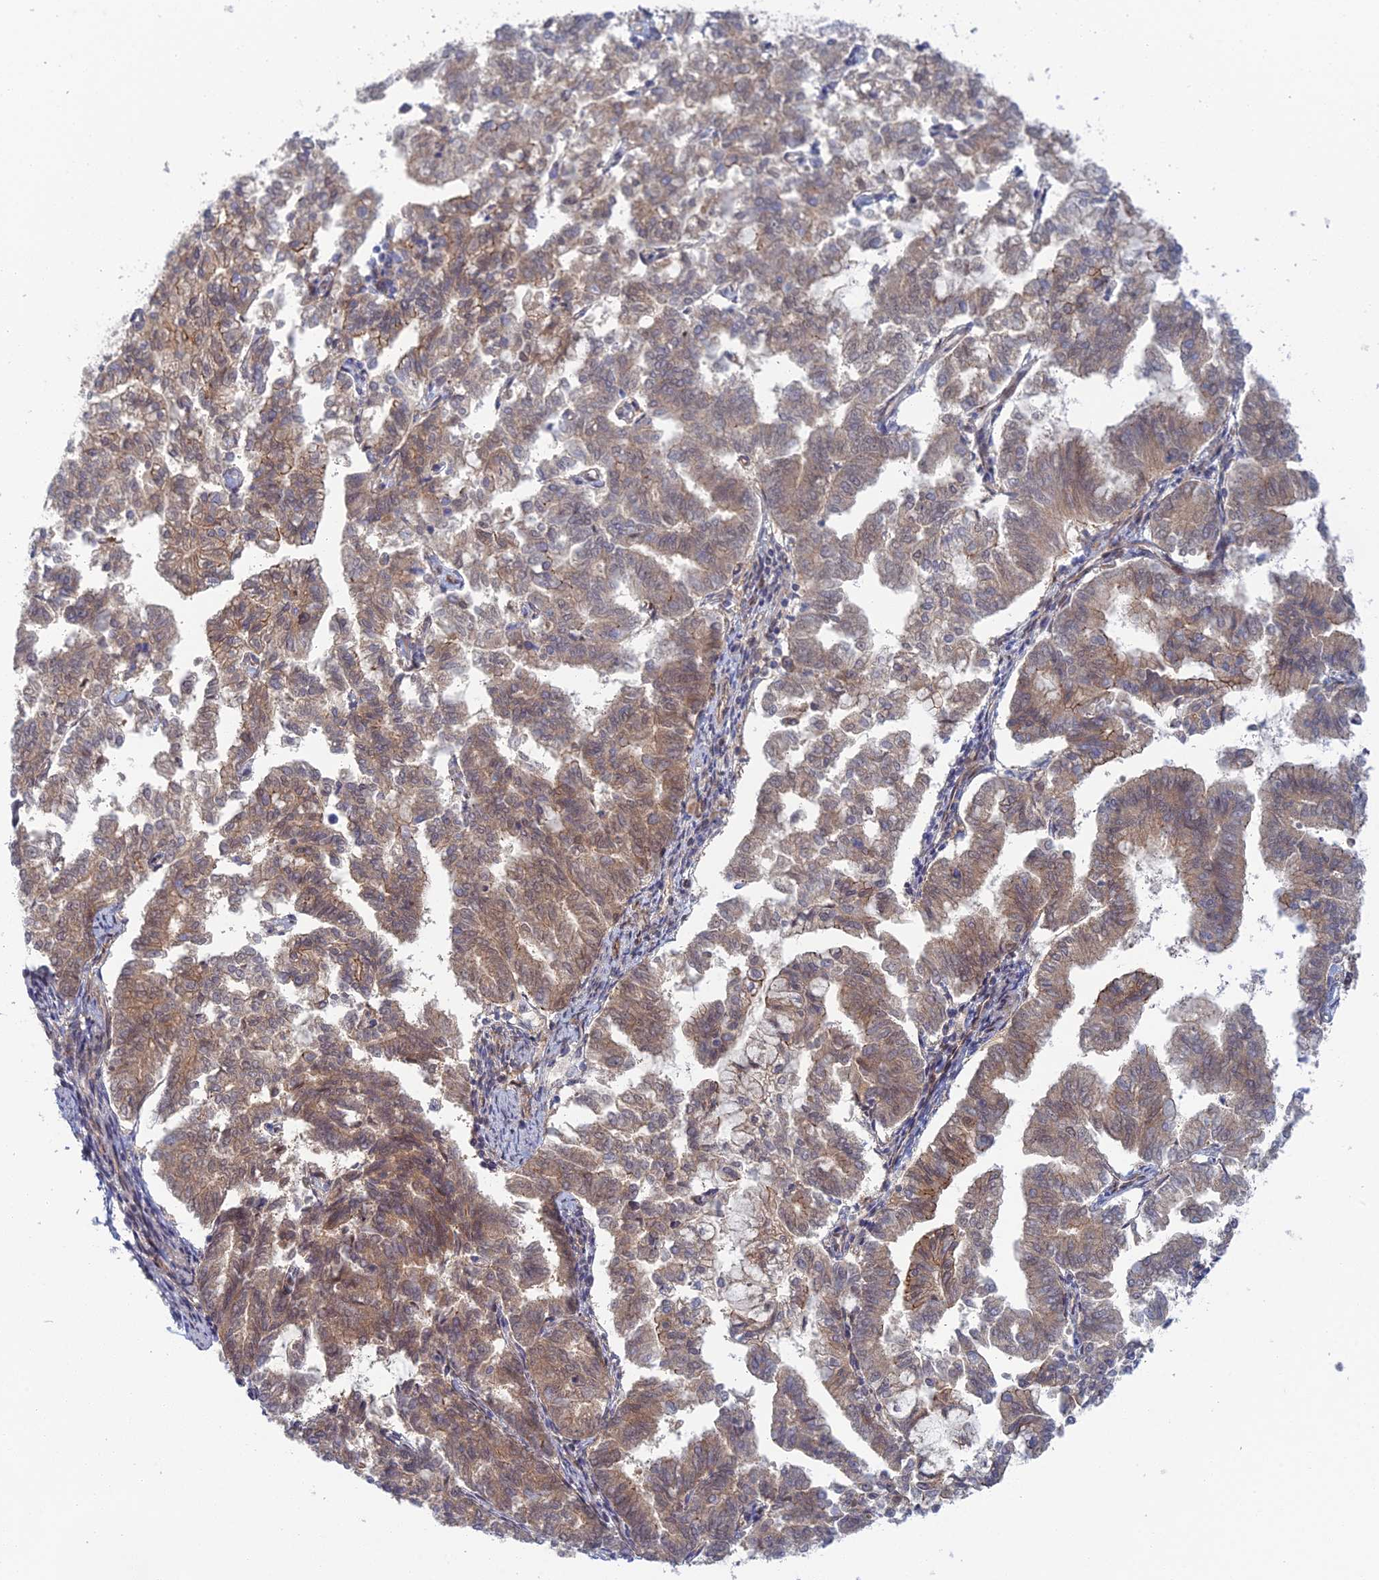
{"staining": {"intensity": "moderate", "quantity": "25%-75%", "location": "cytoplasmic/membranous"}, "tissue": "endometrial cancer", "cell_type": "Tumor cells", "image_type": "cancer", "snomed": [{"axis": "morphology", "description": "Adenocarcinoma, NOS"}, {"axis": "topography", "description": "Endometrium"}], "caption": "DAB (3,3'-diaminobenzidine) immunohistochemical staining of adenocarcinoma (endometrial) shows moderate cytoplasmic/membranous protein expression in approximately 25%-75% of tumor cells.", "gene": "ABHD1", "patient": {"sex": "female", "age": 79}}